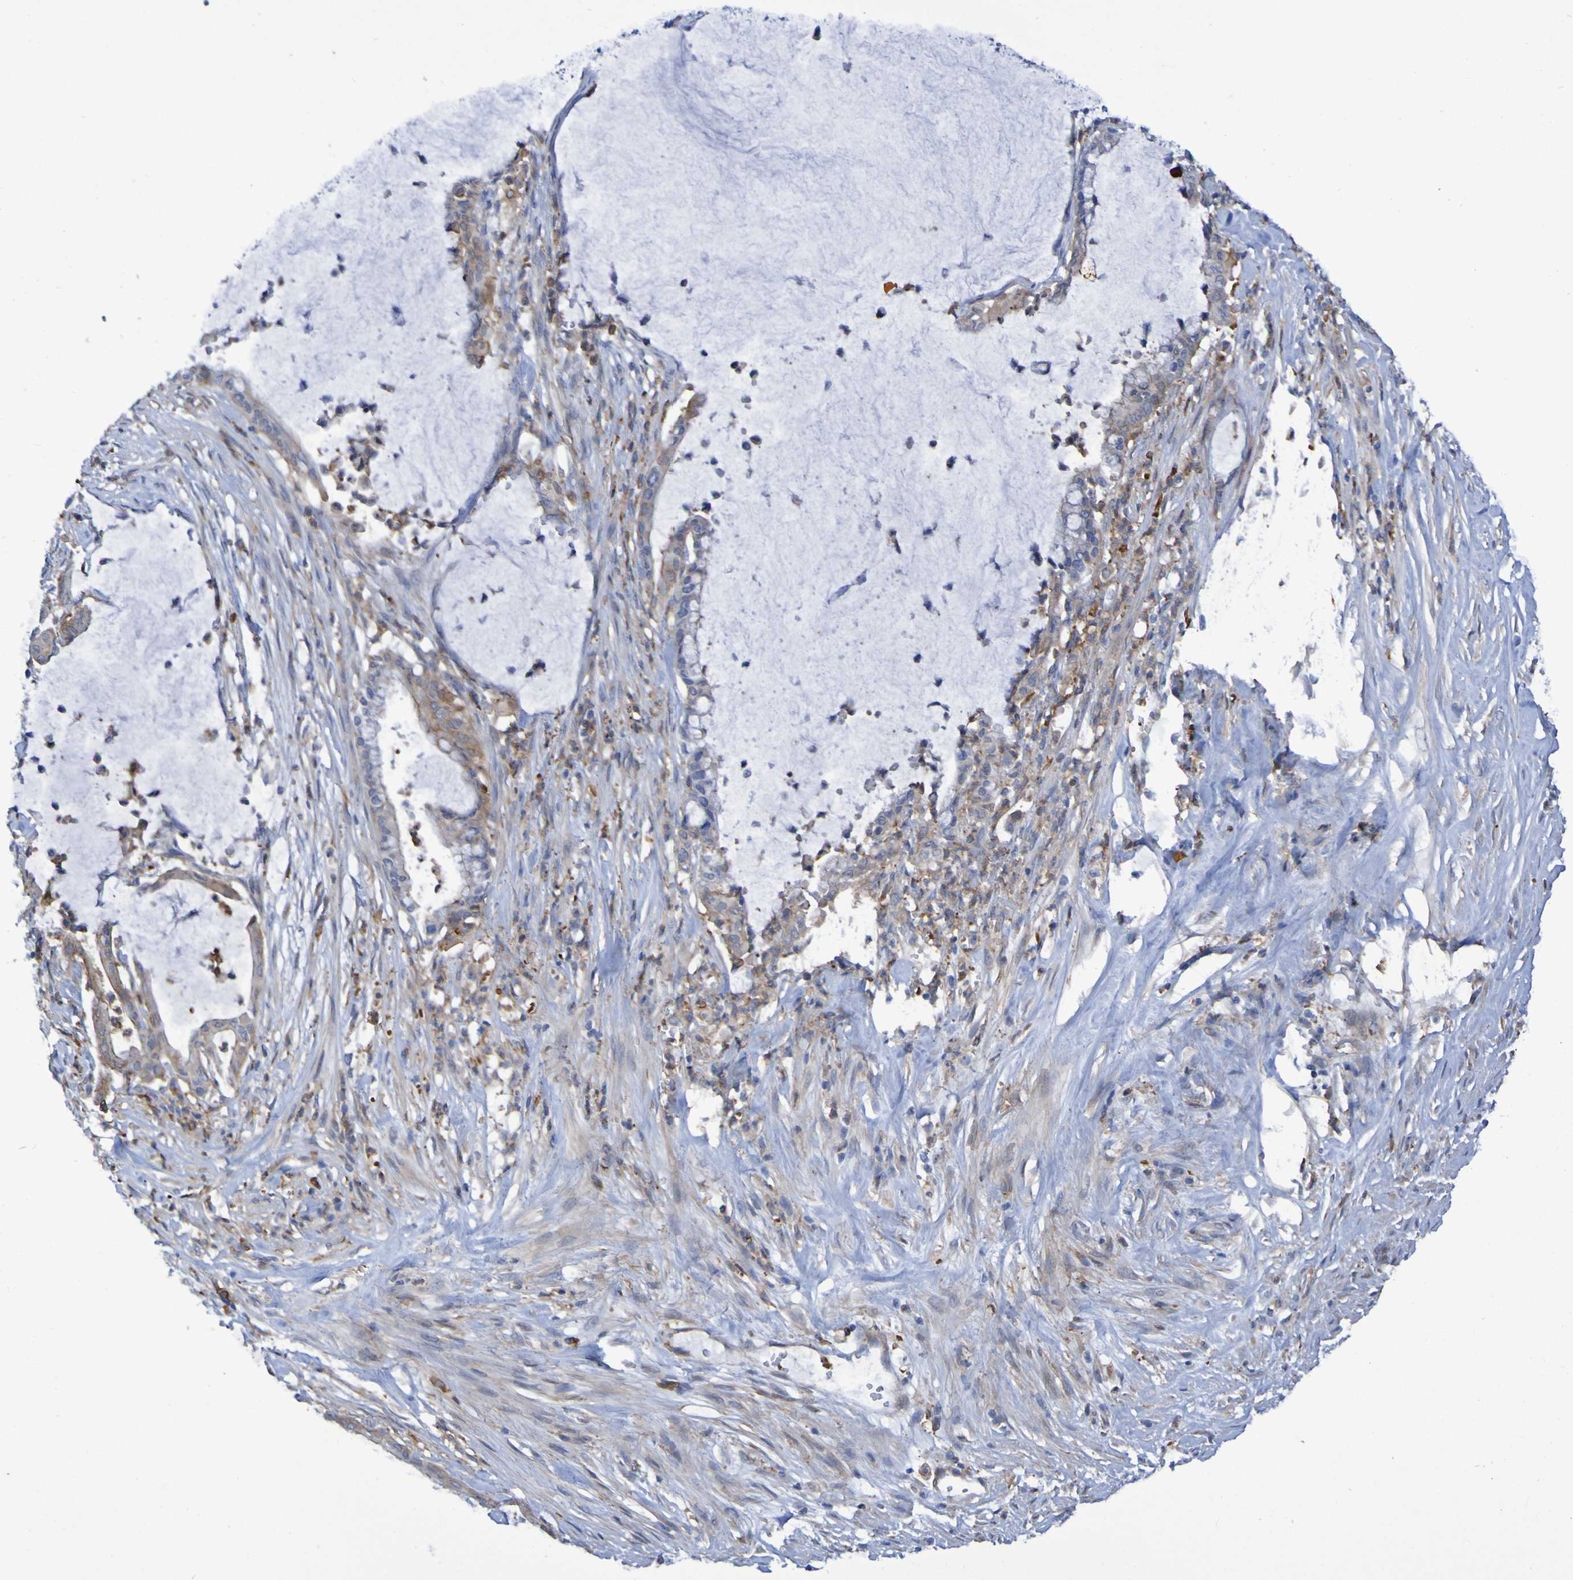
{"staining": {"intensity": "moderate", "quantity": "<25%", "location": "cytoplasmic/membranous"}, "tissue": "pancreatic cancer", "cell_type": "Tumor cells", "image_type": "cancer", "snomed": [{"axis": "morphology", "description": "Adenocarcinoma, NOS"}, {"axis": "topography", "description": "Pancreas"}], "caption": "Human adenocarcinoma (pancreatic) stained with a protein marker shows moderate staining in tumor cells.", "gene": "SCRG1", "patient": {"sex": "male", "age": 41}}